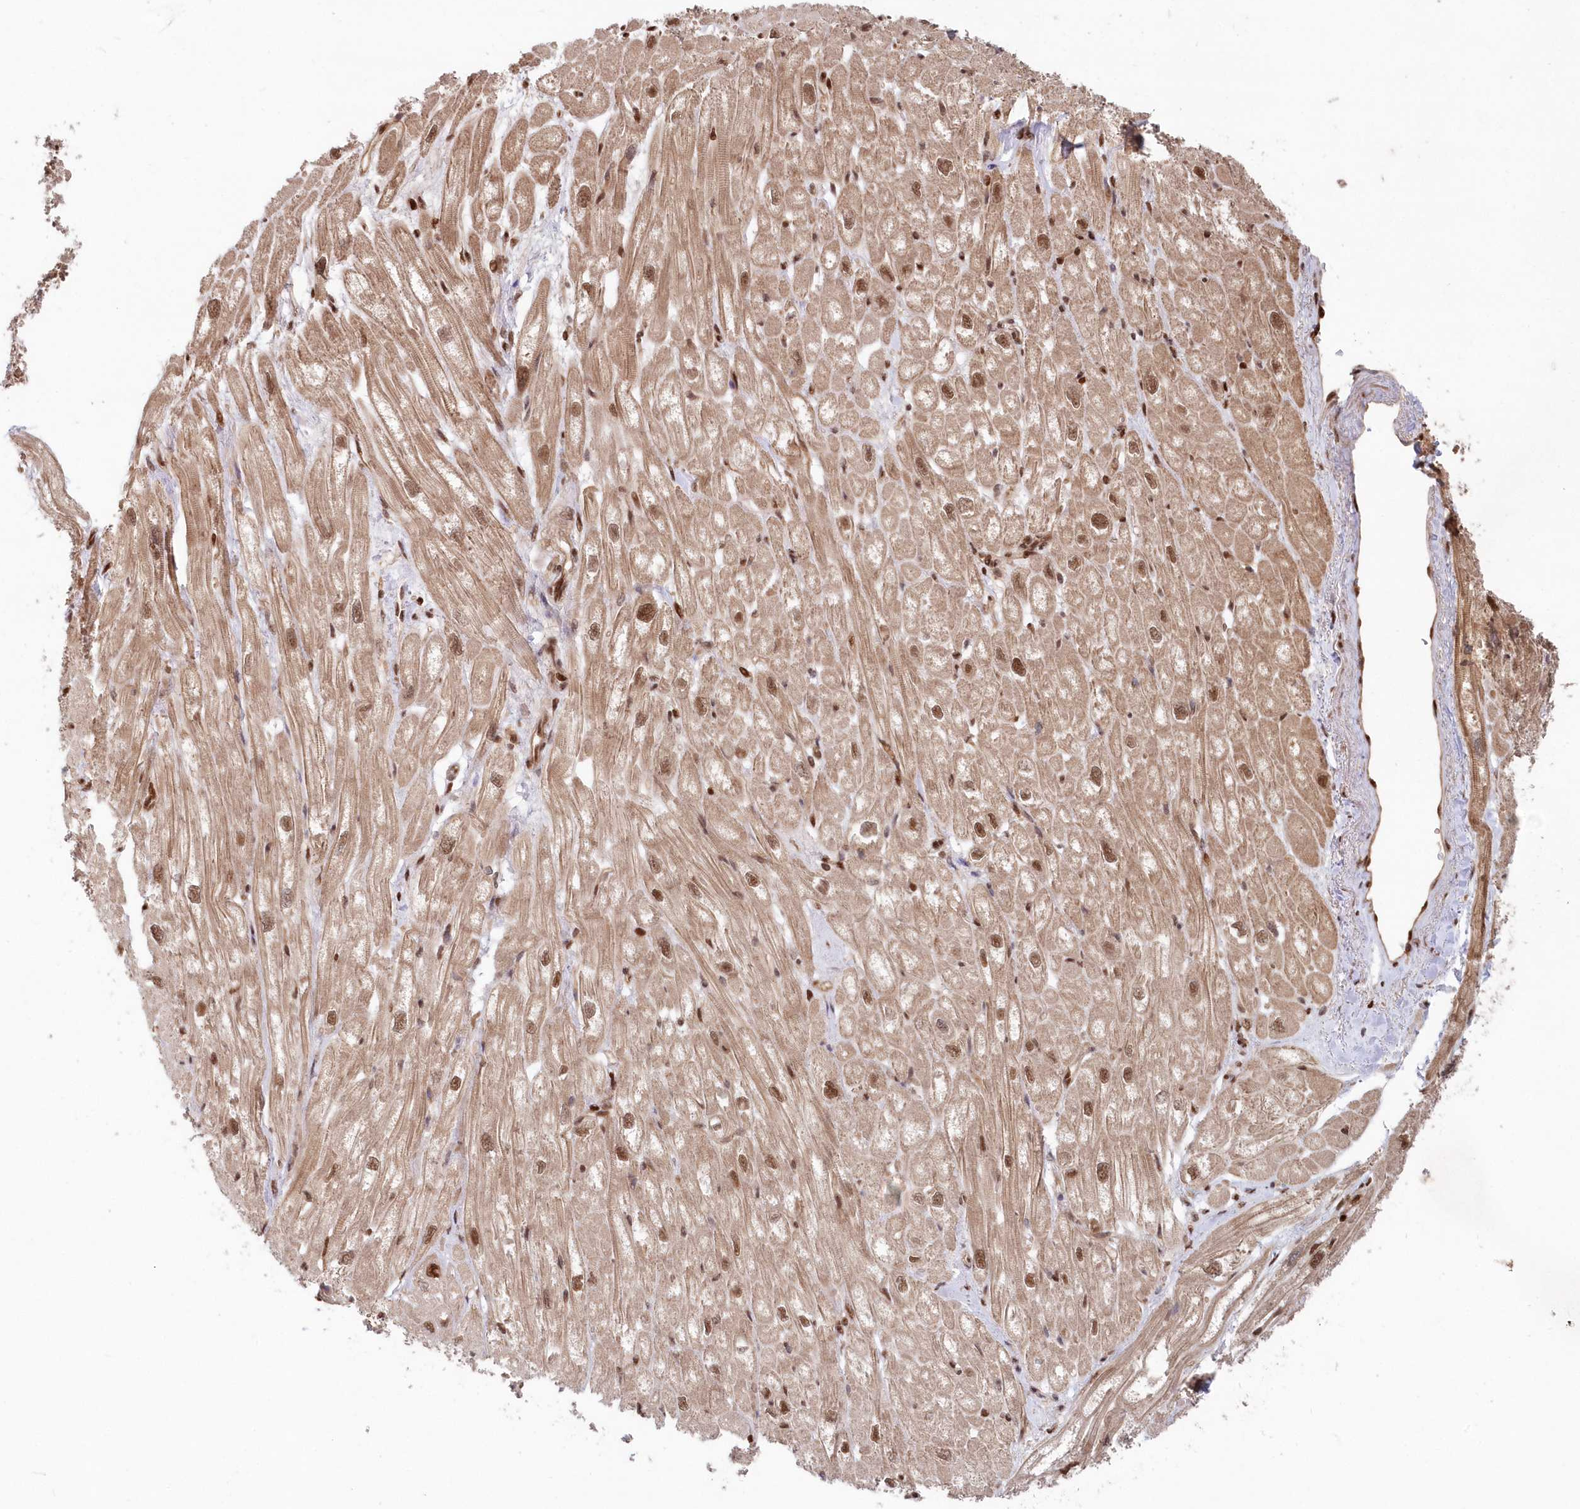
{"staining": {"intensity": "moderate", "quantity": "25%-75%", "location": "nuclear"}, "tissue": "heart muscle", "cell_type": "Cardiomyocytes", "image_type": "normal", "snomed": [{"axis": "morphology", "description": "Normal tissue, NOS"}, {"axis": "topography", "description": "Heart"}], "caption": "IHC histopathology image of unremarkable heart muscle stained for a protein (brown), which shows medium levels of moderate nuclear positivity in about 25%-75% of cardiomyocytes.", "gene": "ABHD14B", "patient": {"sex": "male", "age": 50}}